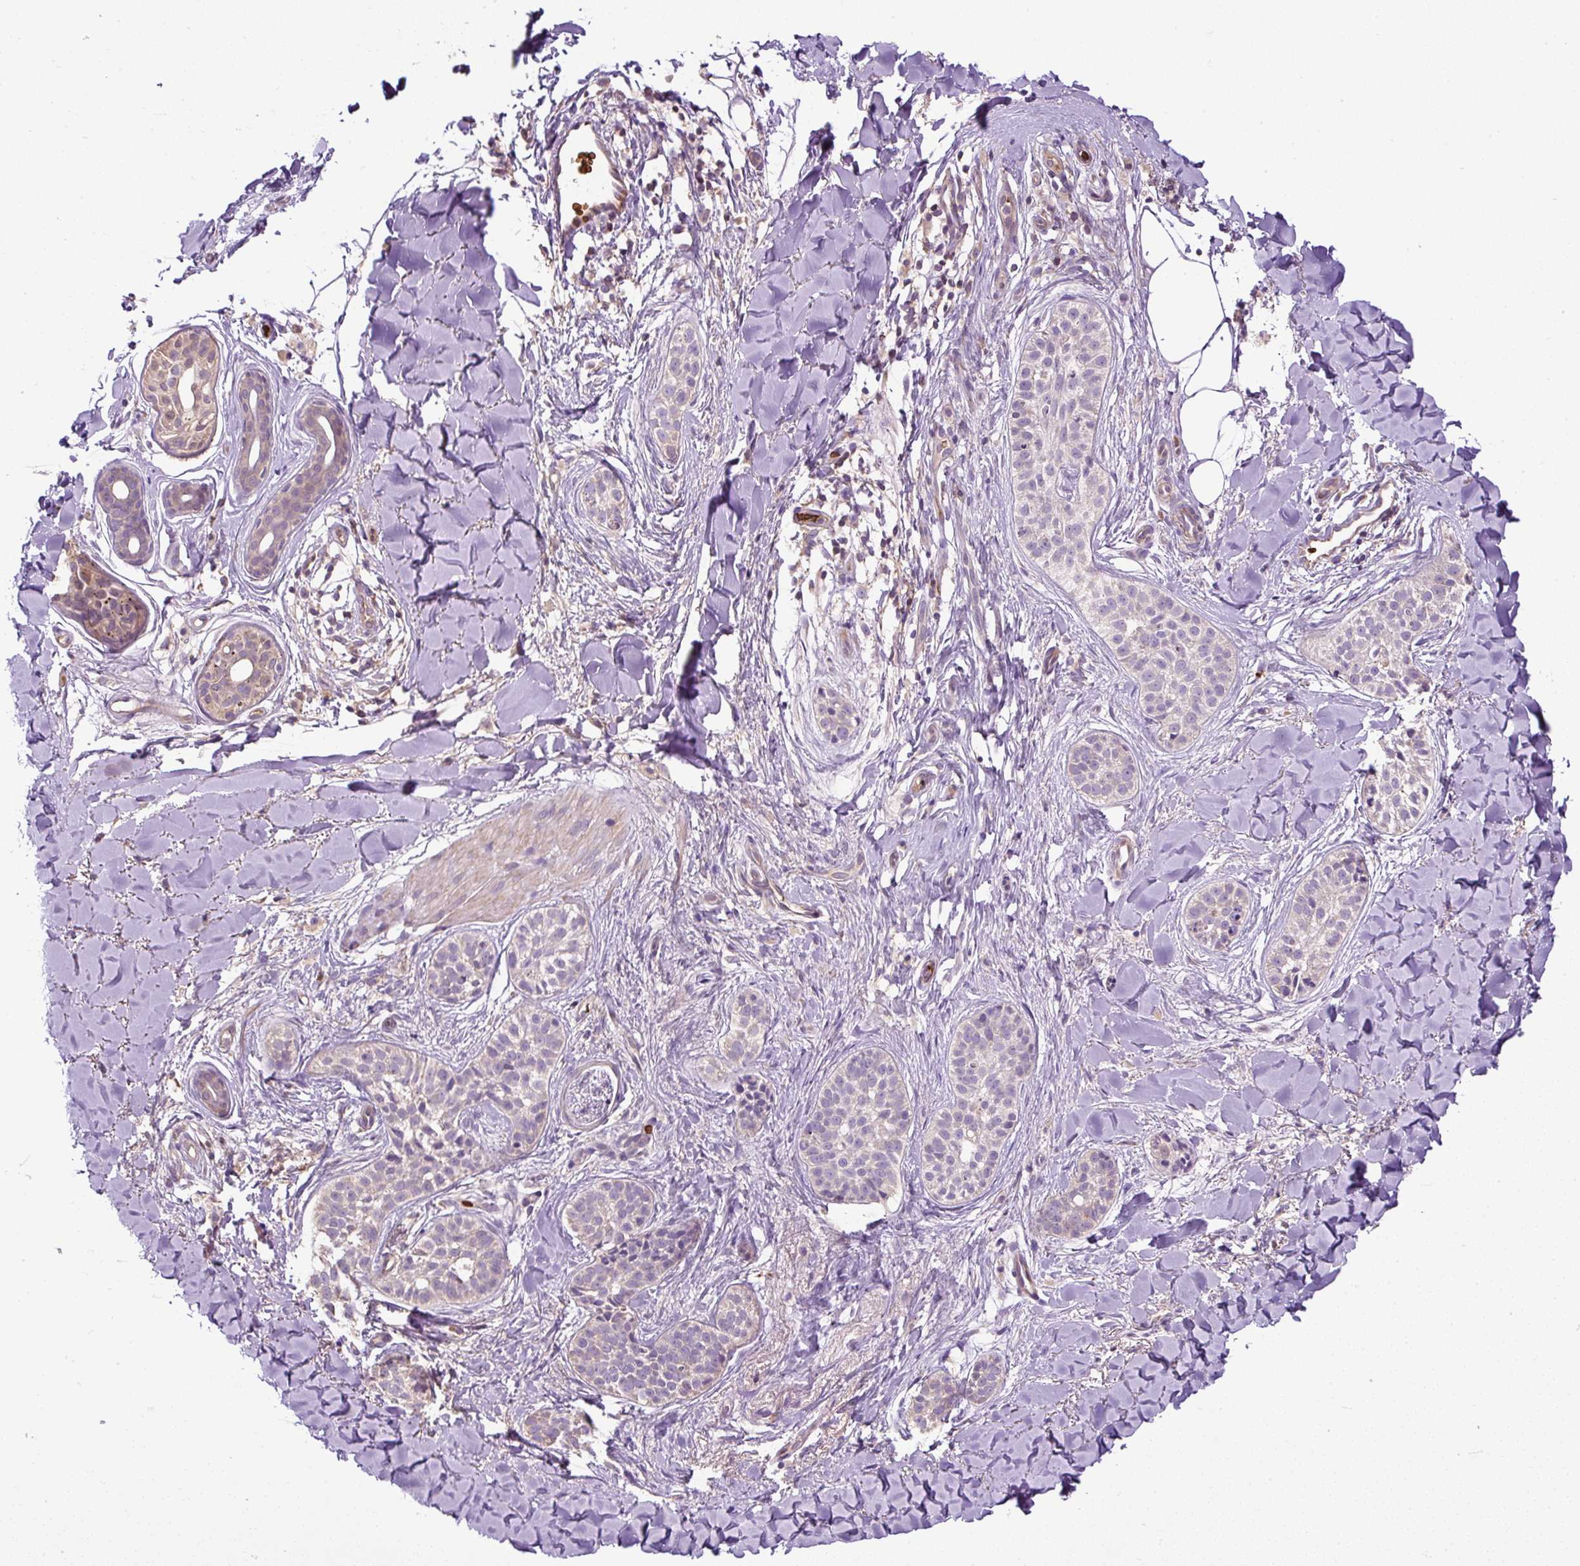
{"staining": {"intensity": "negative", "quantity": "none", "location": "none"}, "tissue": "skin cancer", "cell_type": "Tumor cells", "image_type": "cancer", "snomed": [{"axis": "morphology", "description": "Basal cell carcinoma"}, {"axis": "topography", "description": "Skin"}], "caption": "Immunohistochemistry (IHC) micrograph of neoplastic tissue: human skin cancer (basal cell carcinoma) stained with DAB (3,3'-diaminobenzidine) displays no significant protein staining in tumor cells. Nuclei are stained in blue.", "gene": "CXCL13", "patient": {"sex": "male", "age": 52}}